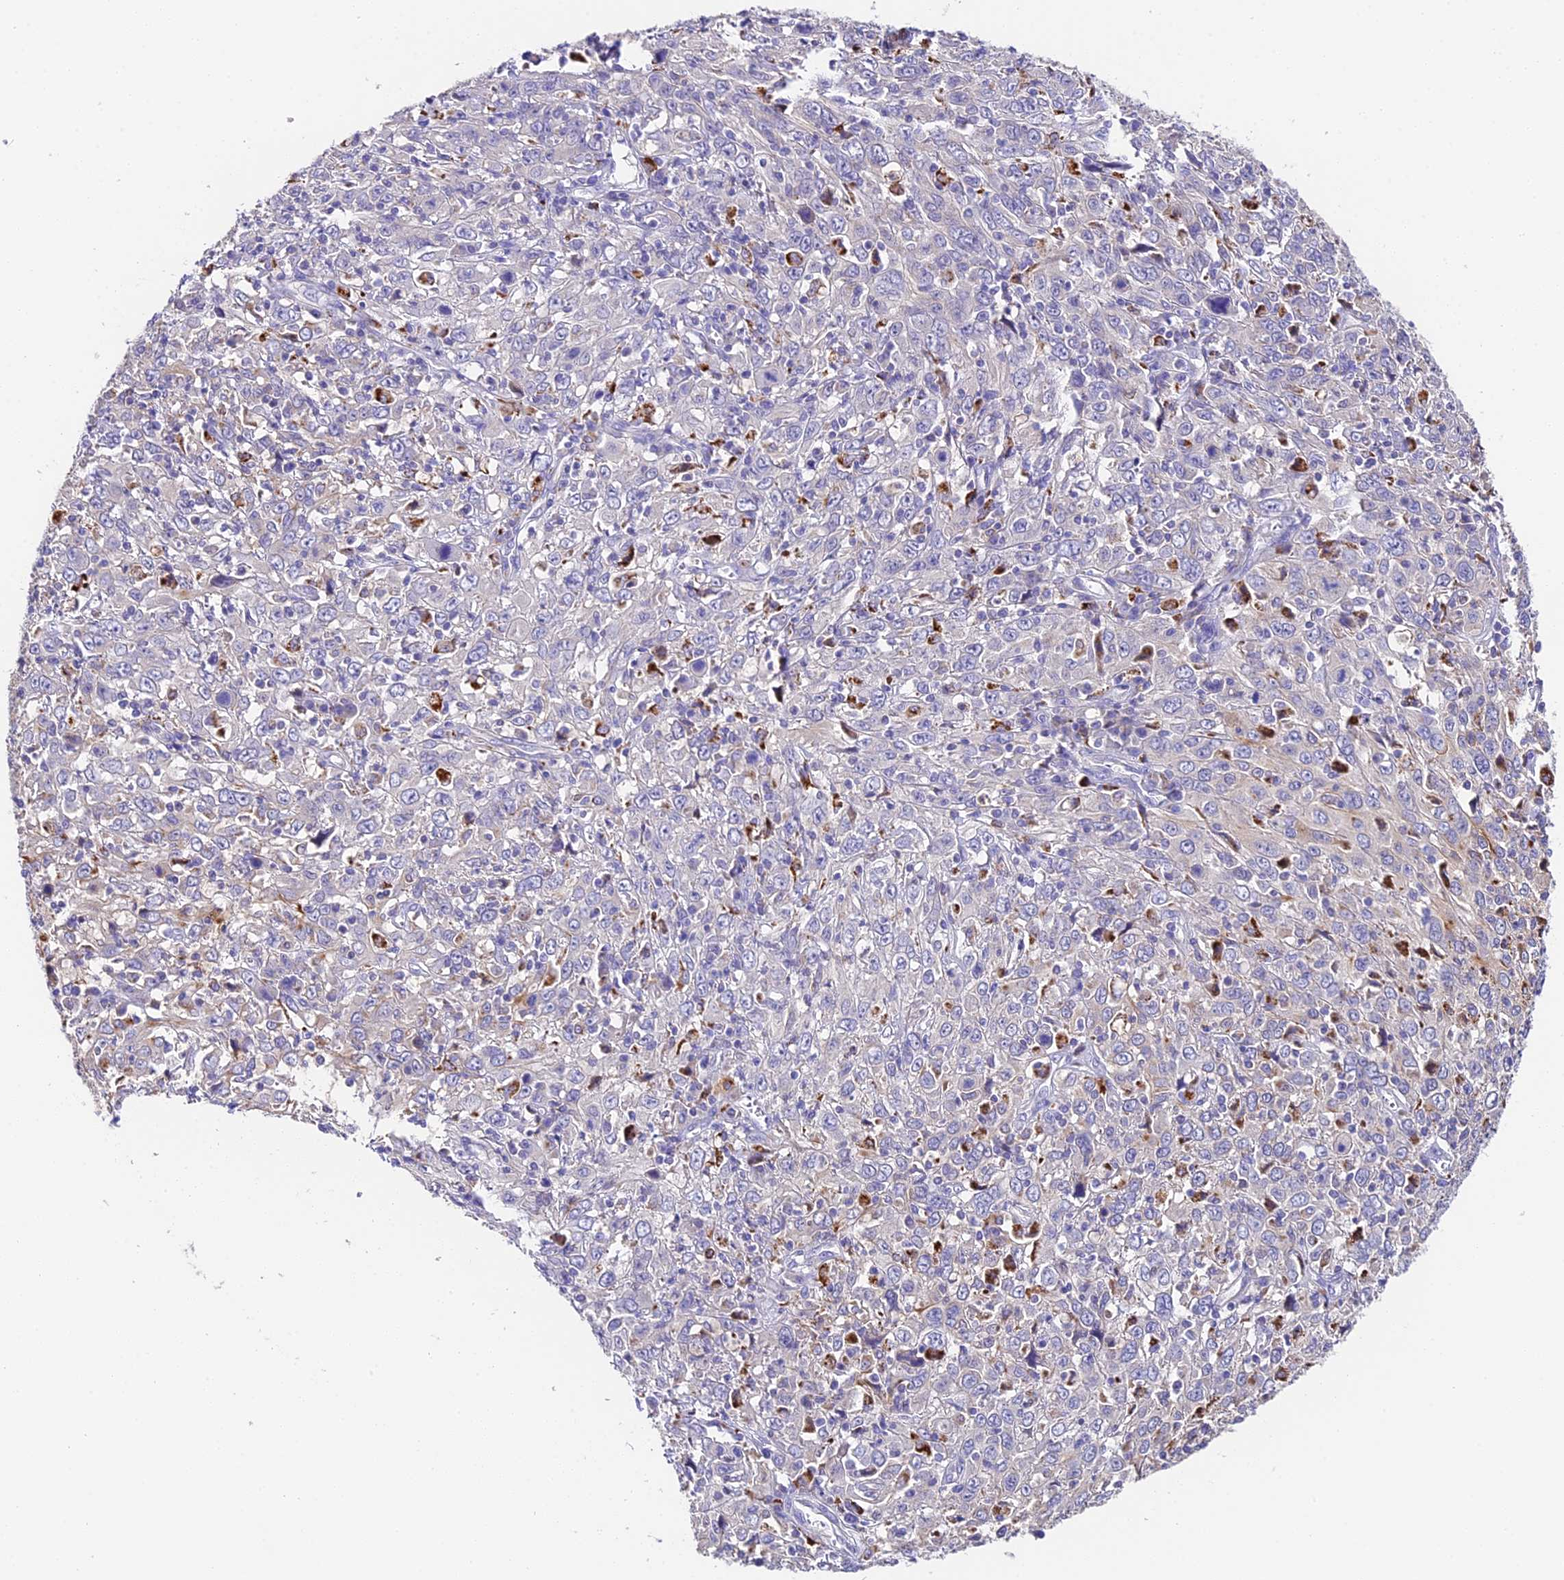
{"staining": {"intensity": "negative", "quantity": "none", "location": "none"}, "tissue": "cervical cancer", "cell_type": "Tumor cells", "image_type": "cancer", "snomed": [{"axis": "morphology", "description": "Squamous cell carcinoma, NOS"}, {"axis": "topography", "description": "Cervix"}], "caption": "The image shows no significant expression in tumor cells of squamous cell carcinoma (cervical).", "gene": "LYPD6", "patient": {"sex": "female", "age": 46}}